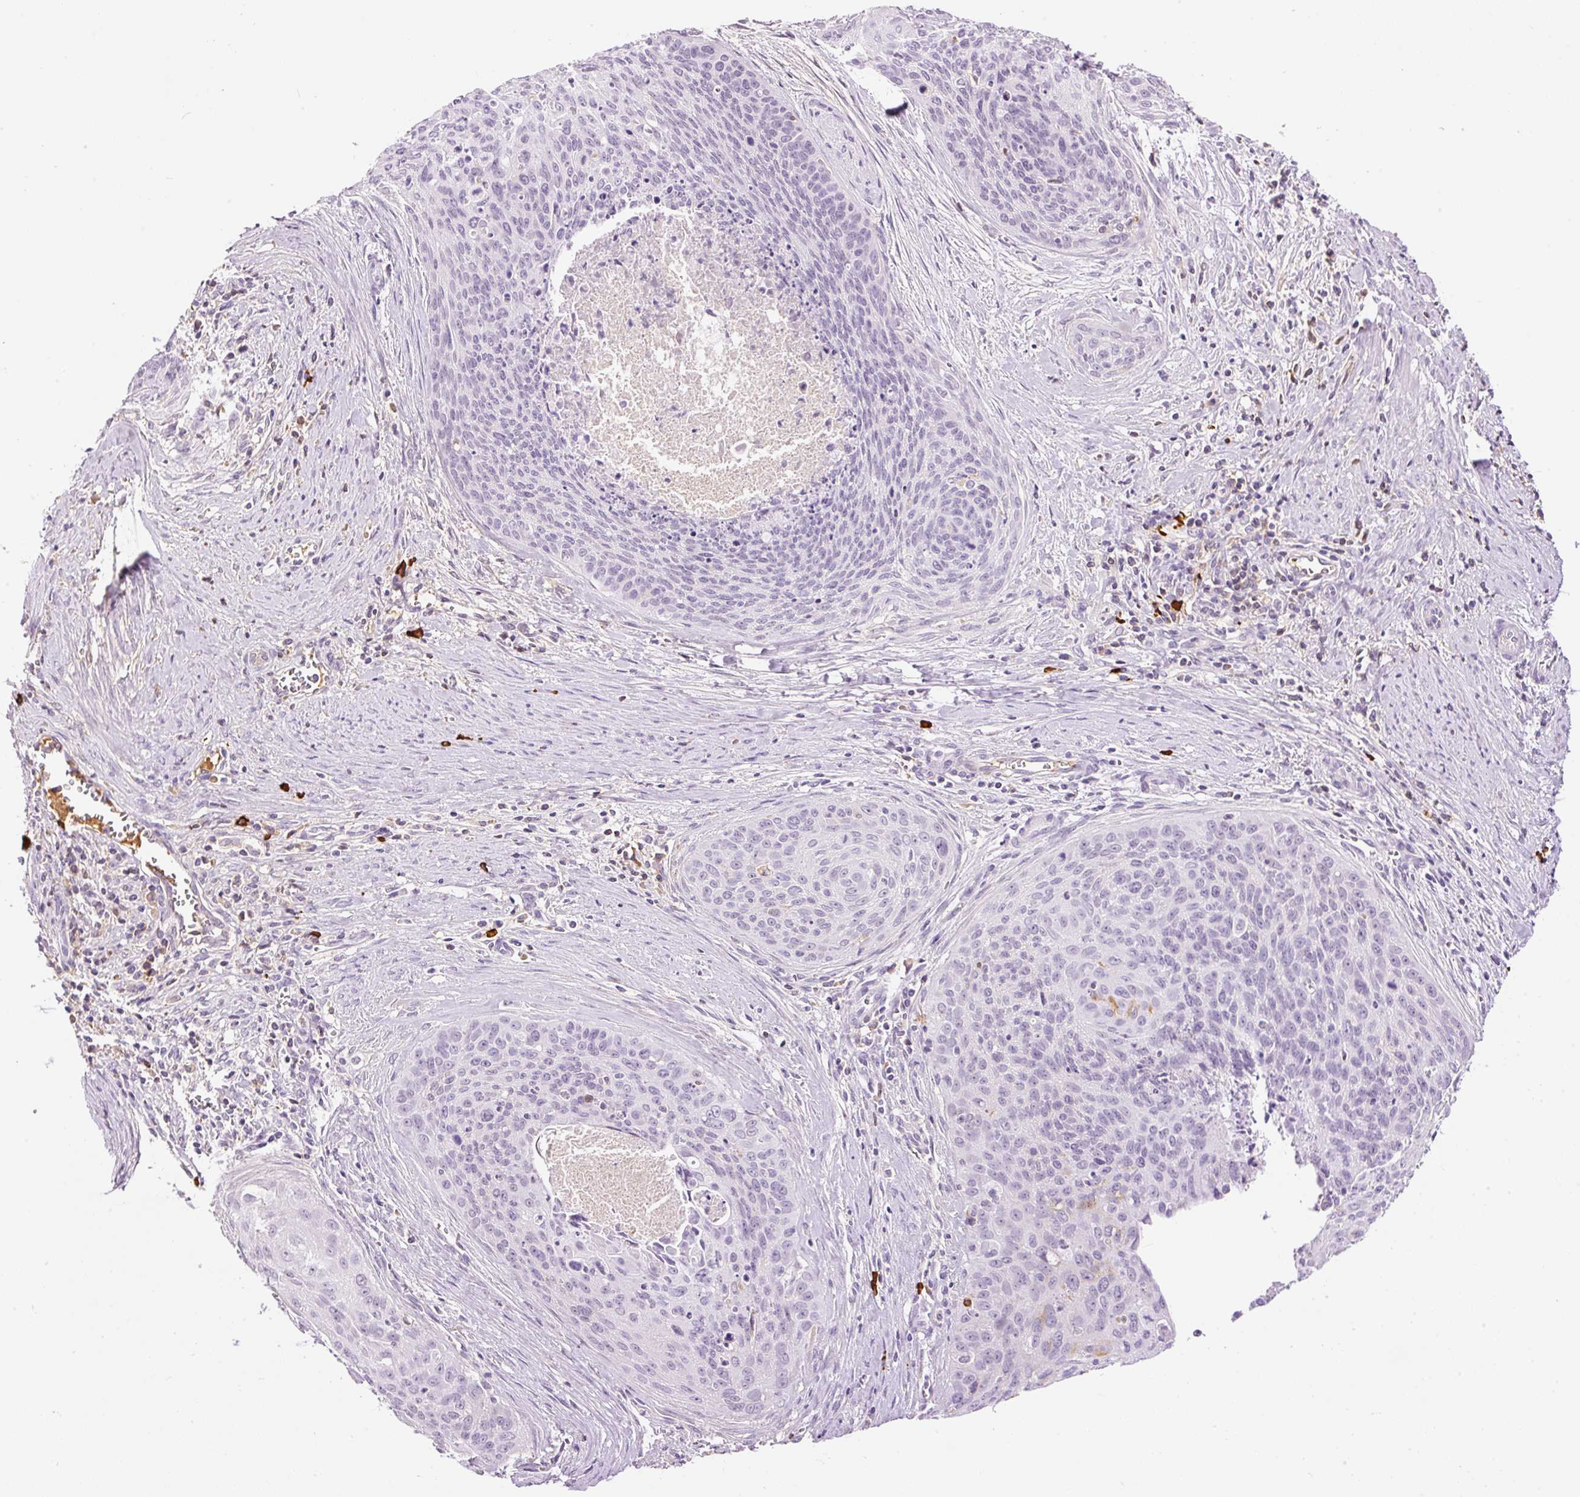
{"staining": {"intensity": "negative", "quantity": "none", "location": "none"}, "tissue": "cervical cancer", "cell_type": "Tumor cells", "image_type": "cancer", "snomed": [{"axis": "morphology", "description": "Squamous cell carcinoma, NOS"}, {"axis": "topography", "description": "Cervix"}], "caption": "The immunohistochemistry image has no significant positivity in tumor cells of cervical cancer tissue.", "gene": "PRPF38B", "patient": {"sex": "female", "age": 55}}